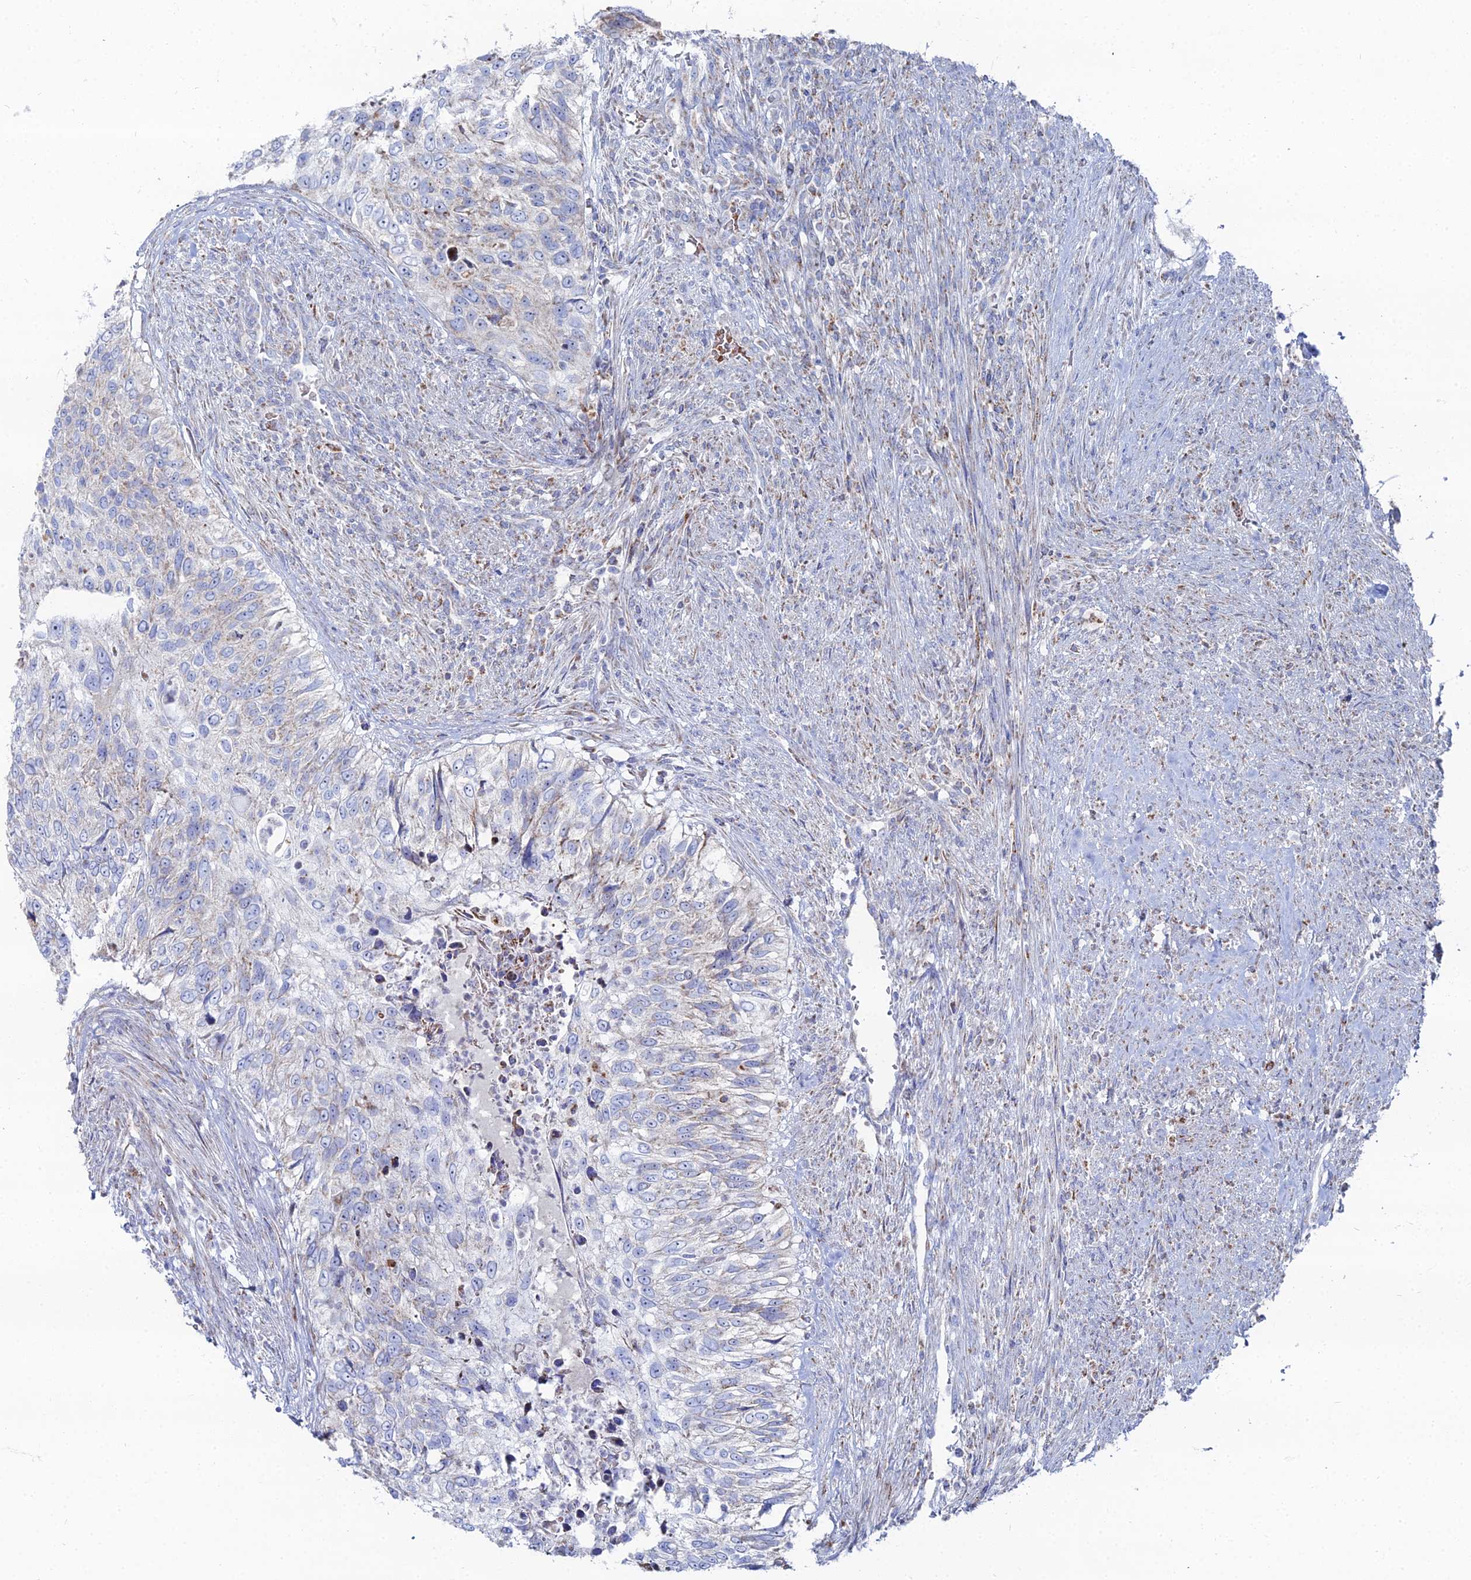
{"staining": {"intensity": "weak", "quantity": "<25%", "location": "cytoplasmic/membranous"}, "tissue": "urothelial cancer", "cell_type": "Tumor cells", "image_type": "cancer", "snomed": [{"axis": "morphology", "description": "Urothelial carcinoma, High grade"}, {"axis": "topography", "description": "Urinary bladder"}], "caption": "There is no significant expression in tumor cells of high-grade urothelial carcinoma.", "gene": "MPC1", "patient": {"sex": "female", "age": 60}}